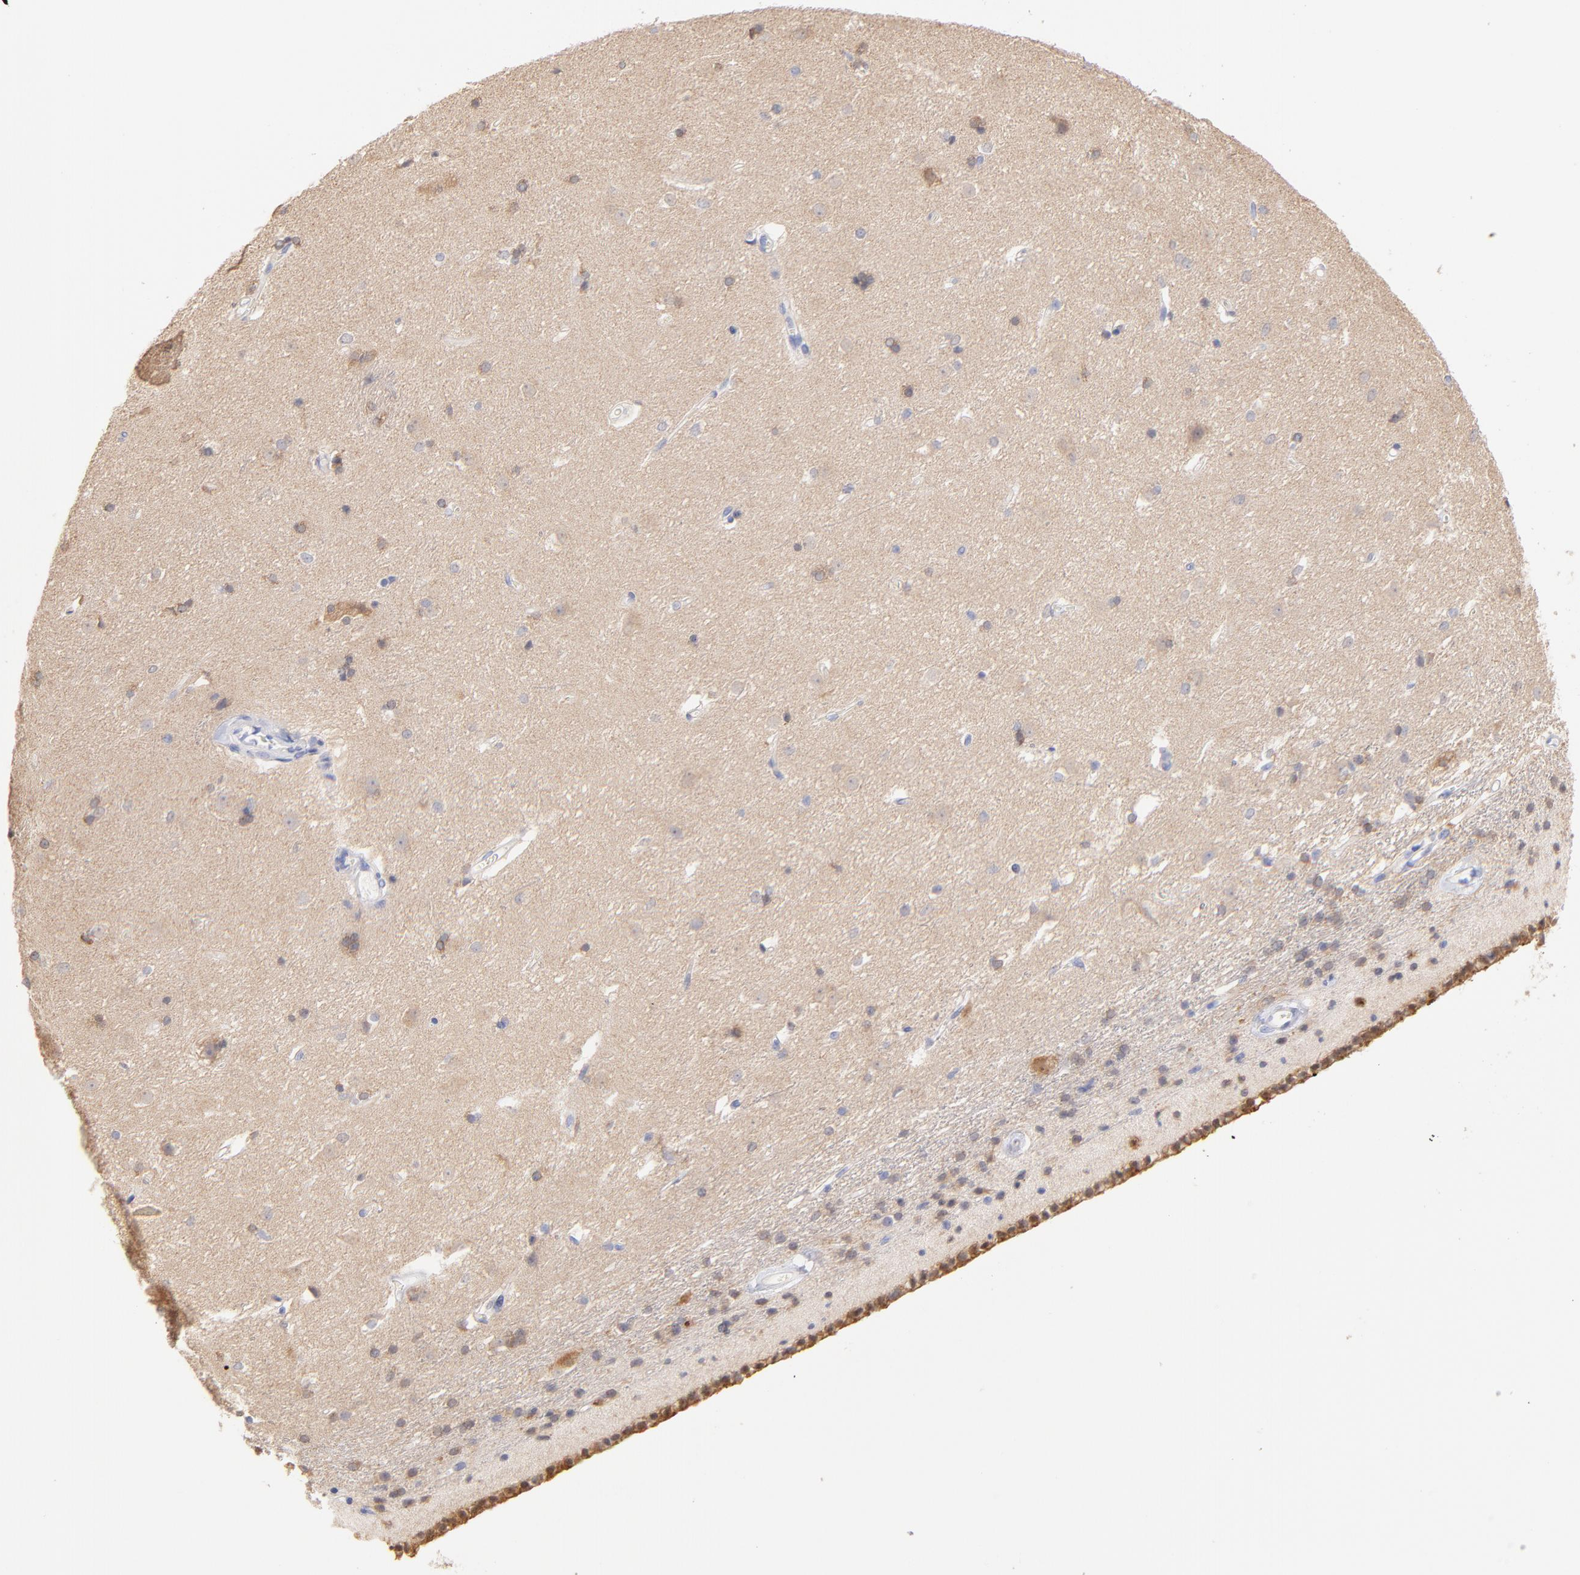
{"staining": {"intensity": "moderate", "quantity": "<25%", "location": "cytoplasmic/membranous"}, "tissue": "caudate", "cell_type": "Glial cells", "image_type": "normal", "snomed": [{"axis": "morphology", "description": "Normal tissue, NOS"}, {"axis": "topography", "description": "Lateral ventricle wall"}], "caption": "Protein staining exhibits moderate cytoplasmic/membranous positivity in approximately <25% of glial cells in normal caudate.", "gene": "CFAP57", "patient": {"sex": "female", "age": 19}}